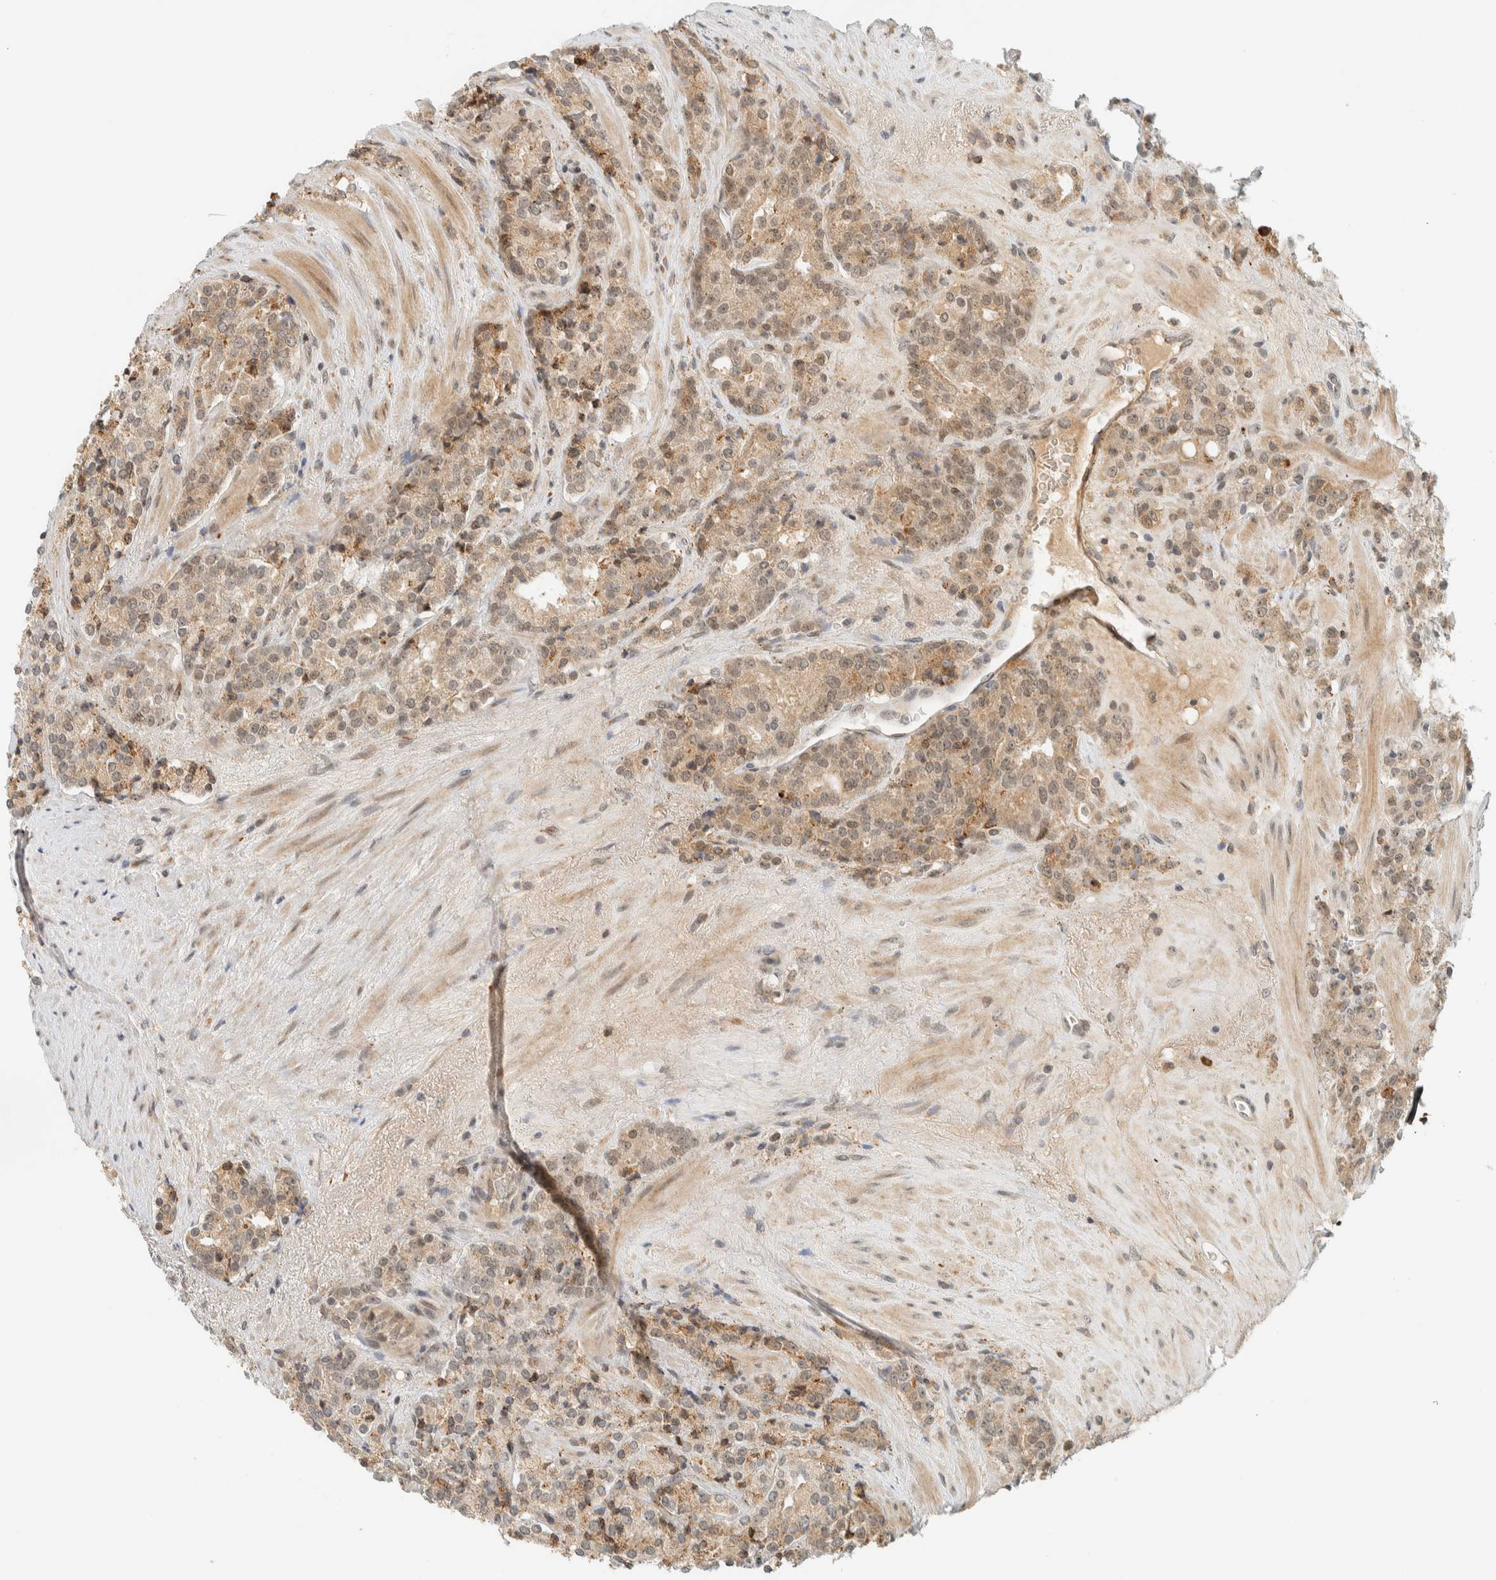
{"staining": {"intensity": "weak", "quantity": "<25%", "location": "cytoplasmic/membranous"}, "tissue": "prostate cancer", "cell_type": "Tumor cells", "image_type": "cancer", "snomed": [{"axis": "morphology", "description": "Adenocarcinoma, High grade"}, {"axis": "topography", "description": "Prostate"}], "caption": "Immunohistochemistry micrograph of neoplastic tissue: human prostate cancer (adenocarcinoma (high-grade)) stained with DAB shows no significant protein expression in tumor cells. Brightfield microscopy of immunohistochemistry stained with DAB (brown) and hematoxylin (blue), captured at high magnification.", "gene": "ITPRID1", "patient": {"sex": "male", "age": 71}}